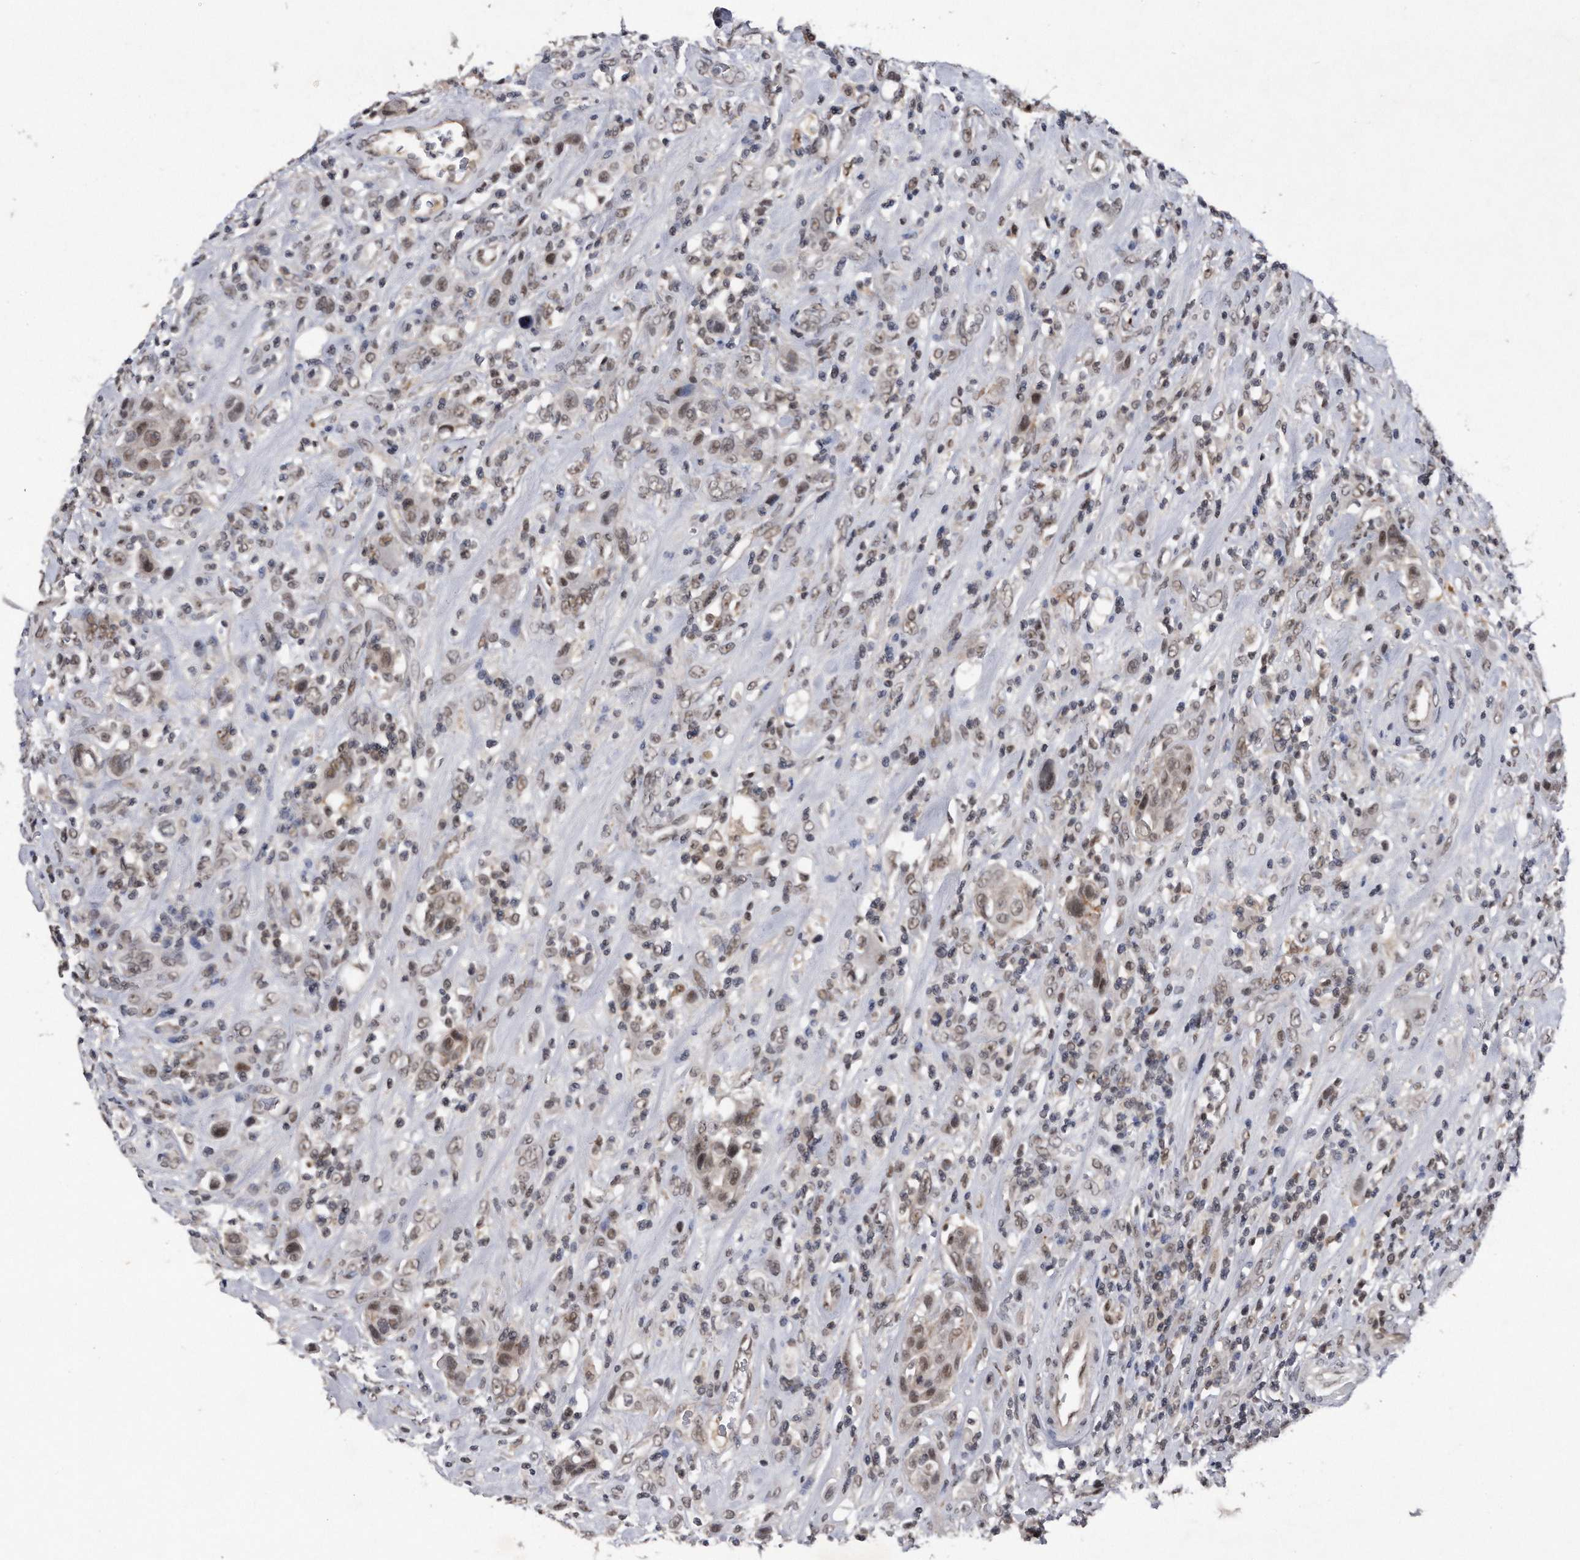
{"staining": {"intensity": "moderate", "quantity": ">75%", "location": "nuclear"}, "tissue": "urothelial cancer", "cell_type": "Tumor cells", "image_type": "cancer", "snomed": [{"axis": "morphology", "description": "Urothelial carcinoma, High grade"}, {"axis": "topography", "description": "Urinary bladder"}], "caption": "Human urothelial carcinoma (high-grade) stained for a protein (brown) shows moderate nuclear positive expression in about >75% of tumor cells.", "gene": "VIRMA", "patient": {"sex": "male", "age": 50}}